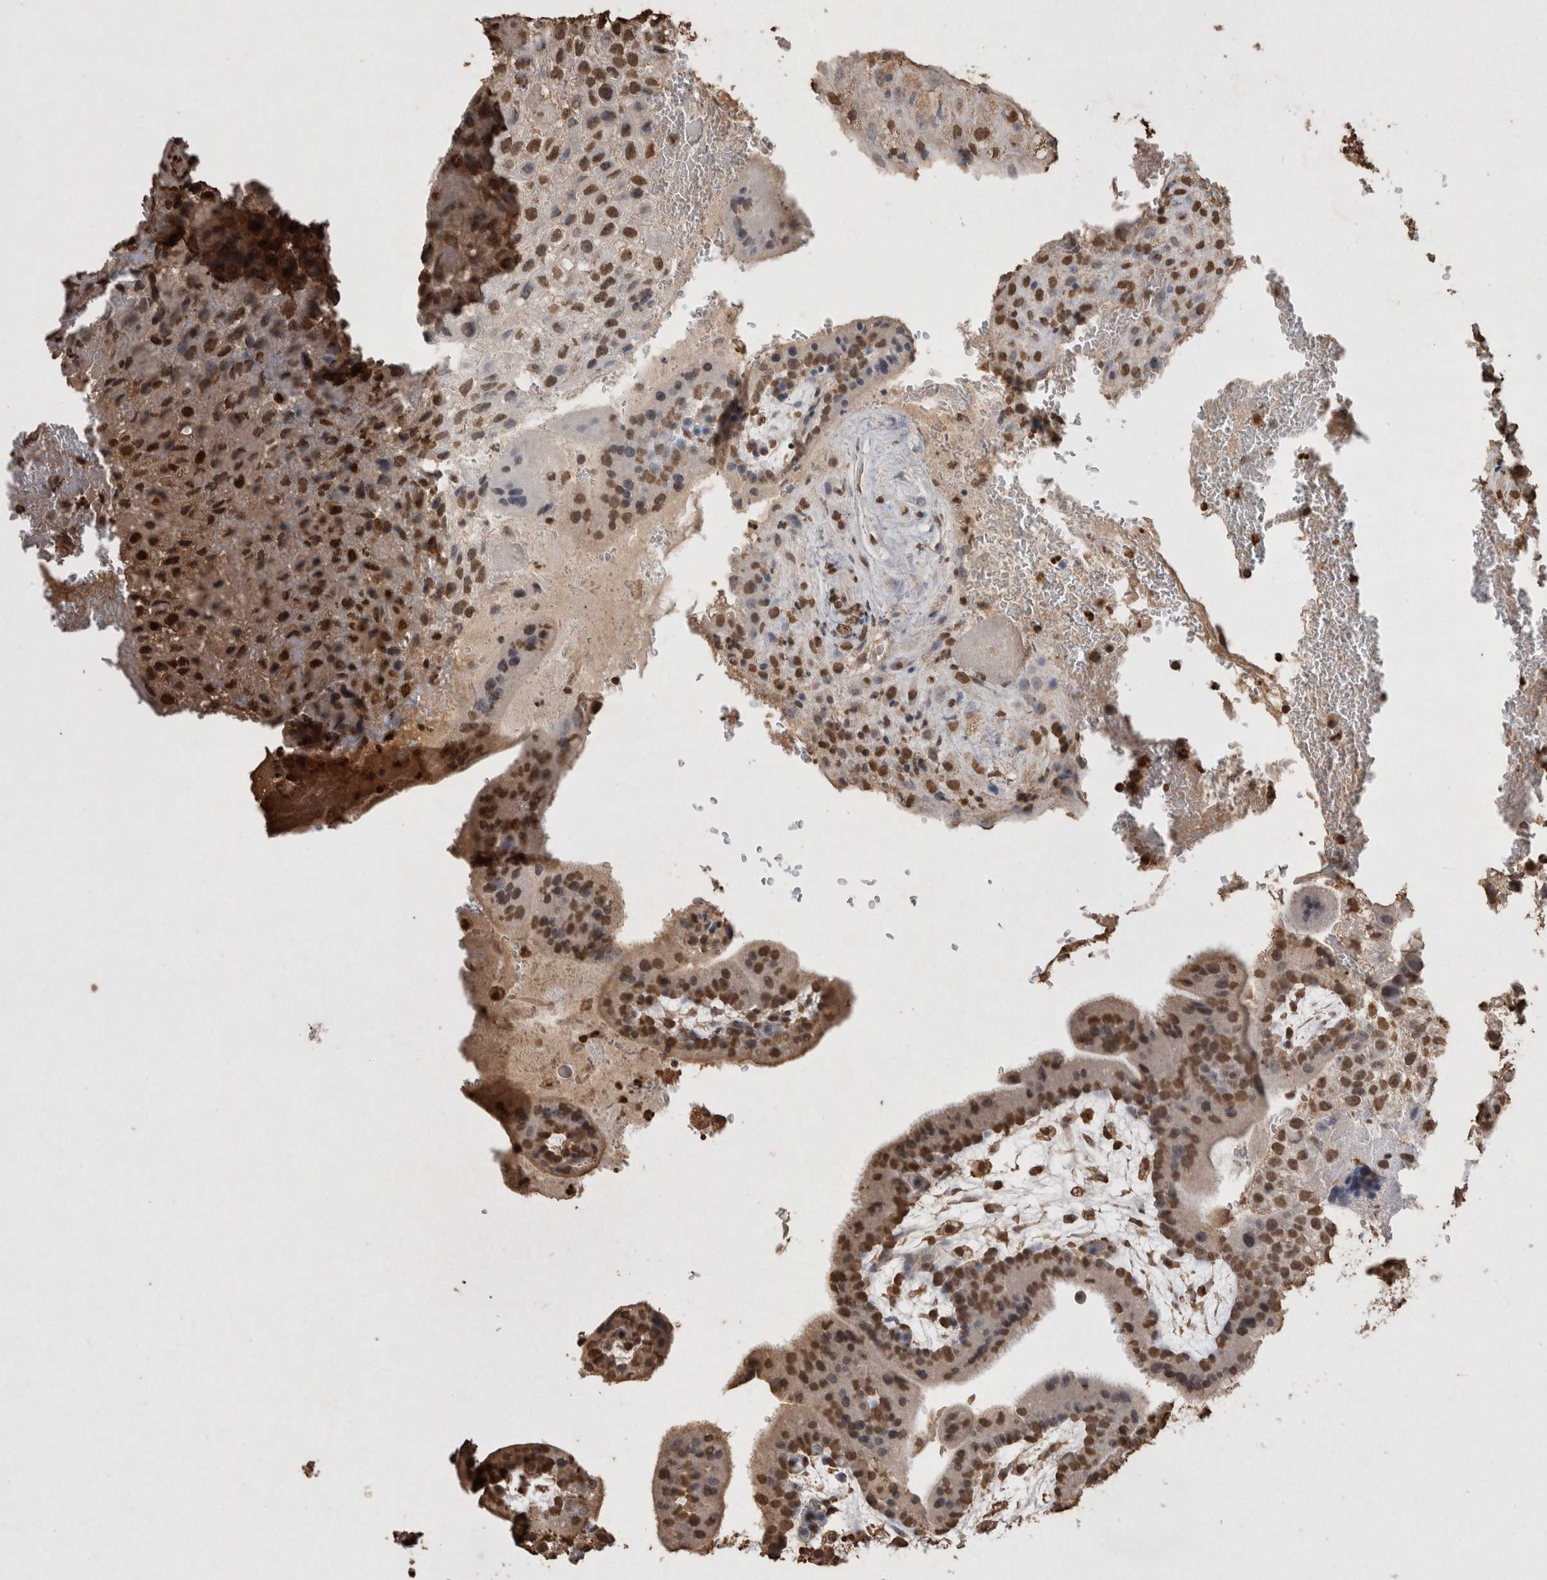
{"staining": {"intensity": "strong", "quantity": ">75%", "location": "nuclear"}, "tissue": "placenta", "cell_type": "Decidual cells", "image_type": "normal", "snomed": [{"axis": "morphology", "description": "Normal tissue, NOS"}, {"axis": "topography", "description": "Placenta"}], "caption": "IHC histopathology image of benign human placenta stained for a protein (brown), which reveals high levels of strong nuclear positivity in about >75% of decidual cells.", "gene": "POU5F1", "patient": {"sex": "female", "age": 35}}